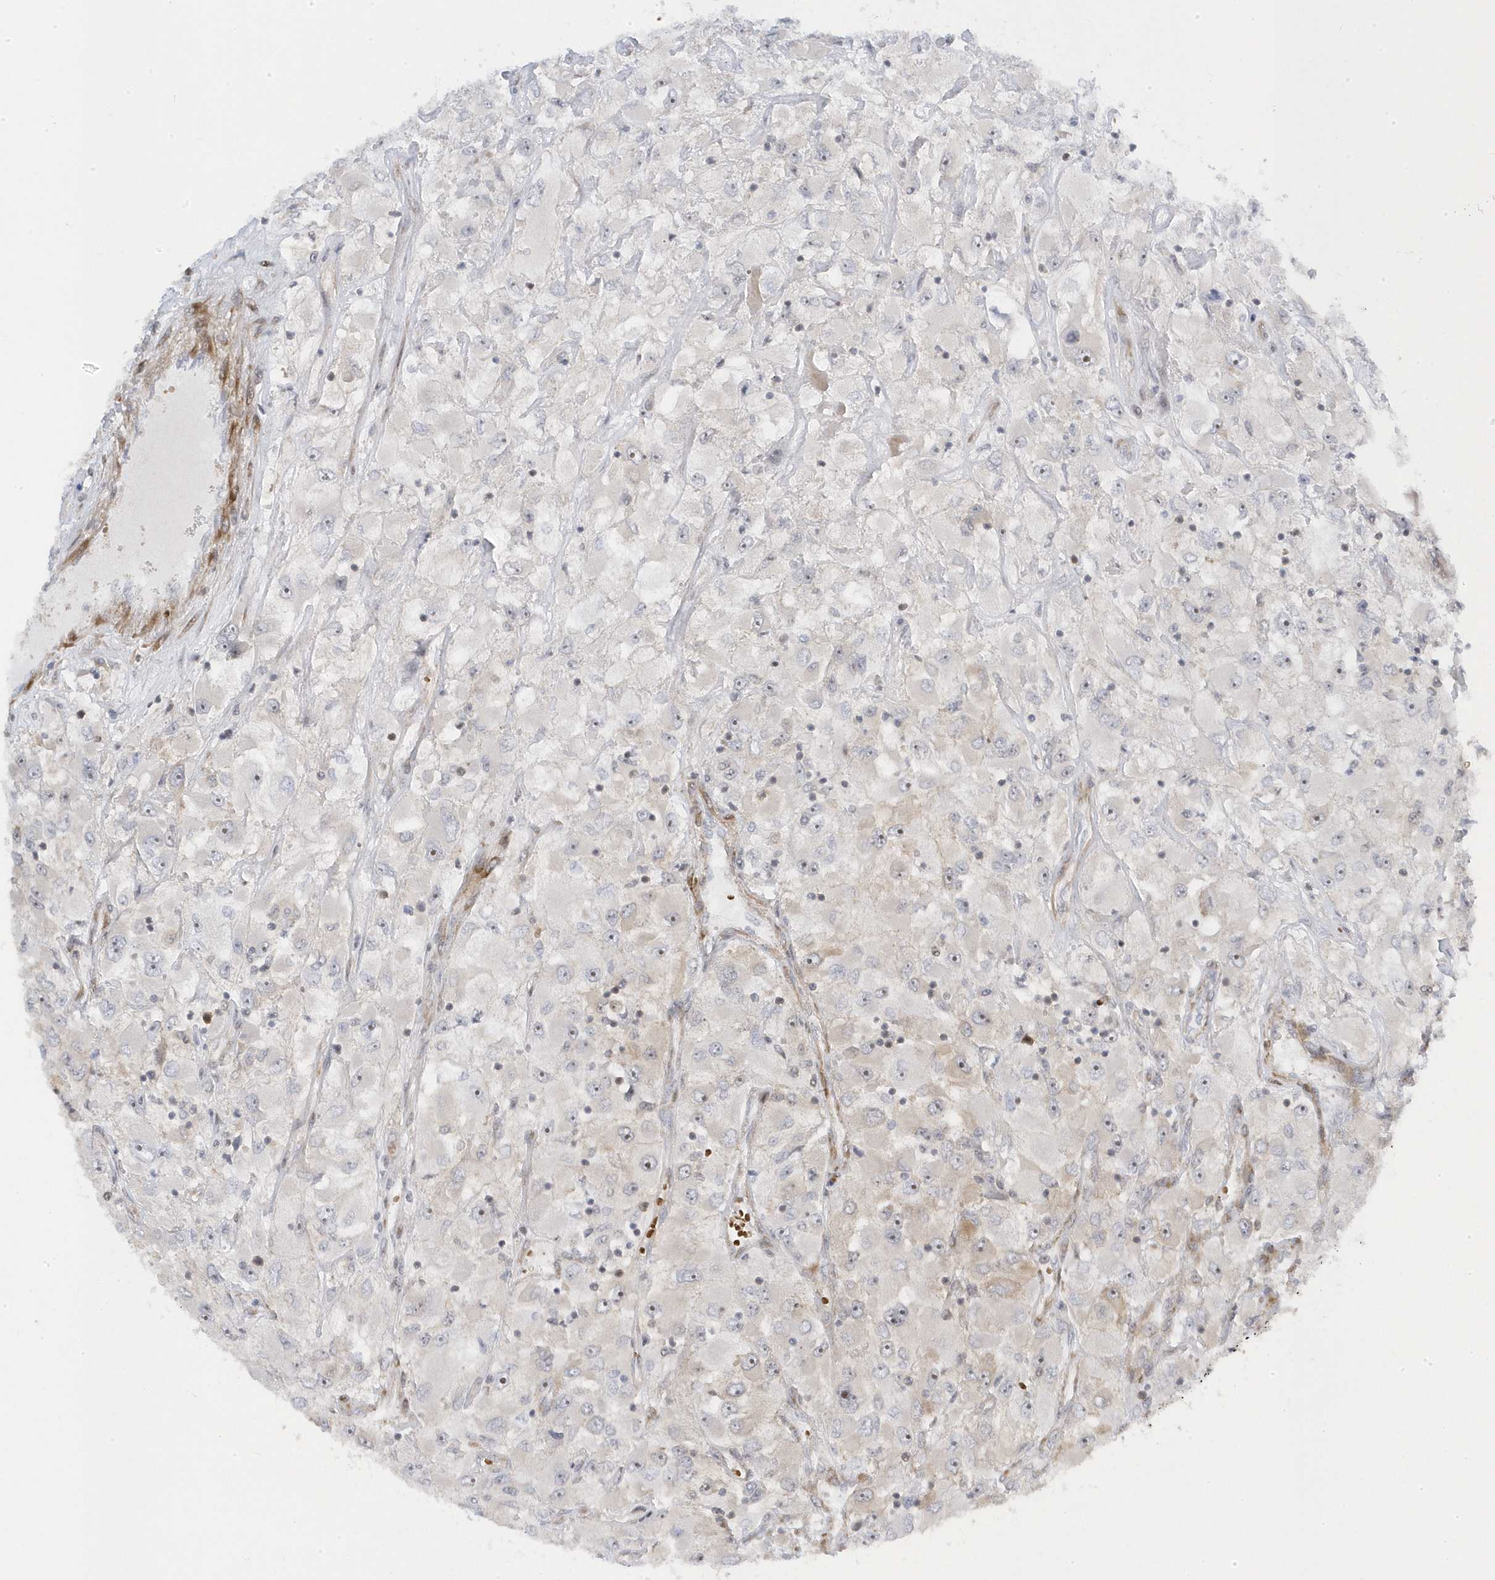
{"staining": {"intensity": "negative", "quantity": "none", "location": "none"}, "tissue": "renal cancer", "cell_type": "Tumor cells", "image_type": "cancer", "snomed": [{"axis": "morphology", "description": "Adenocarcinoma, NOS"}, {"axis": "topography", "description": "Kidney"}], "caption": "Immunohistochemistry micrograph of neoplastic tissue: renal cancer stained with DAB demonstrates no significant protein expression in tumor cells.", "gene": "MAP7D3", "patient": {"sex": "female", "age": 52}}